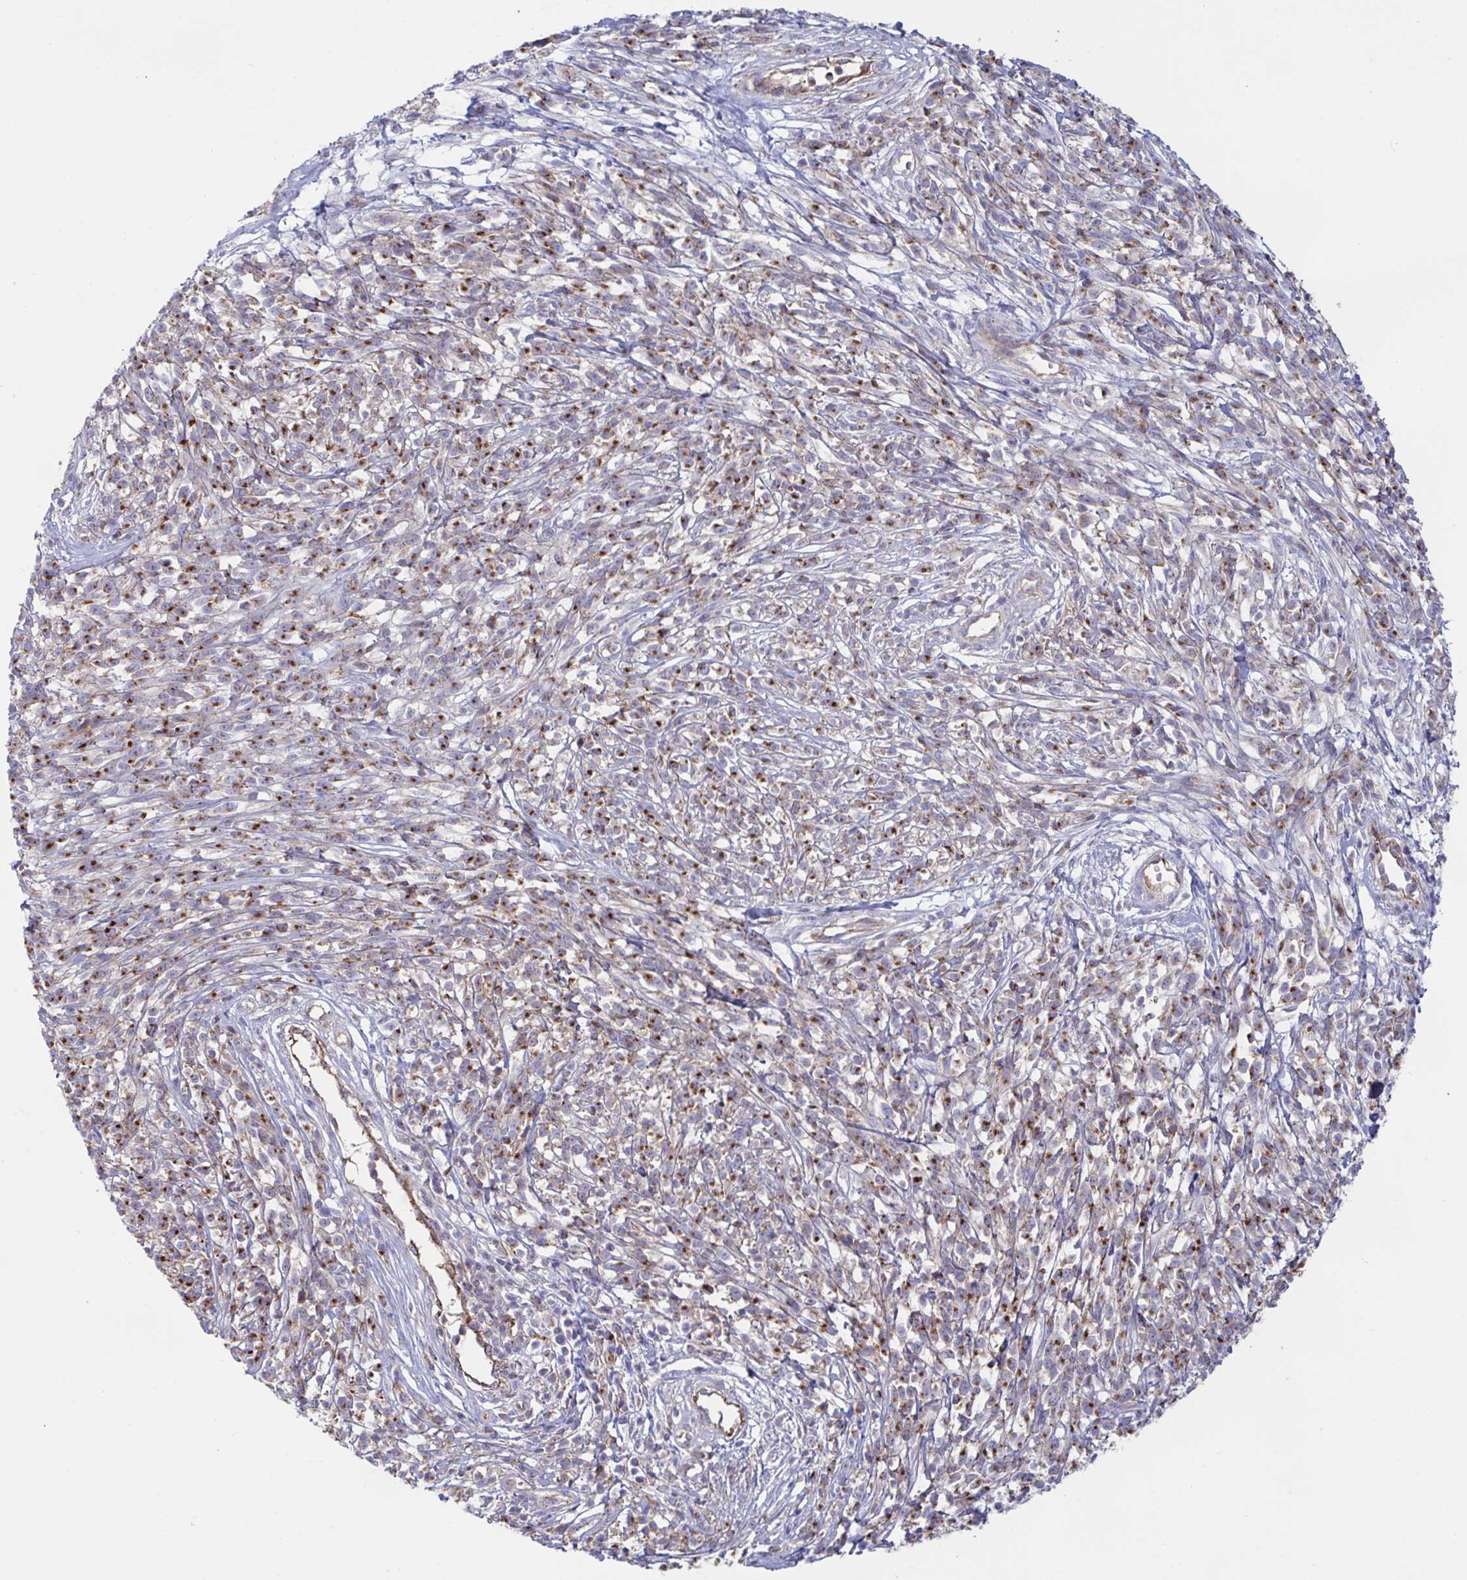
{"staining": {"intensity": "strong", "quantity": "25%-75%", "location": "cytoplasmic/membranous"}, "tissue": "melanoma", "cell_type": "Tumor cells", "image_type": "cancer", "snomed": [{"axis": "morphology", "description": "Malignant melanoma, NOS"}, {"axis": "topography", "description": "Skin"}, {"axis": "topography", "description": "Skin of trunk"}], "caption": "Immunohistochemical staining of melanoma displays high levels of strong cytoplasmic/membranous expression in approximately 25%-75% of tumor cells. The protein is shown in brown color, while the nuclei are stained blue.", "gene": "SLC9A6", "patient": {"sex": "male", "age": 74}}